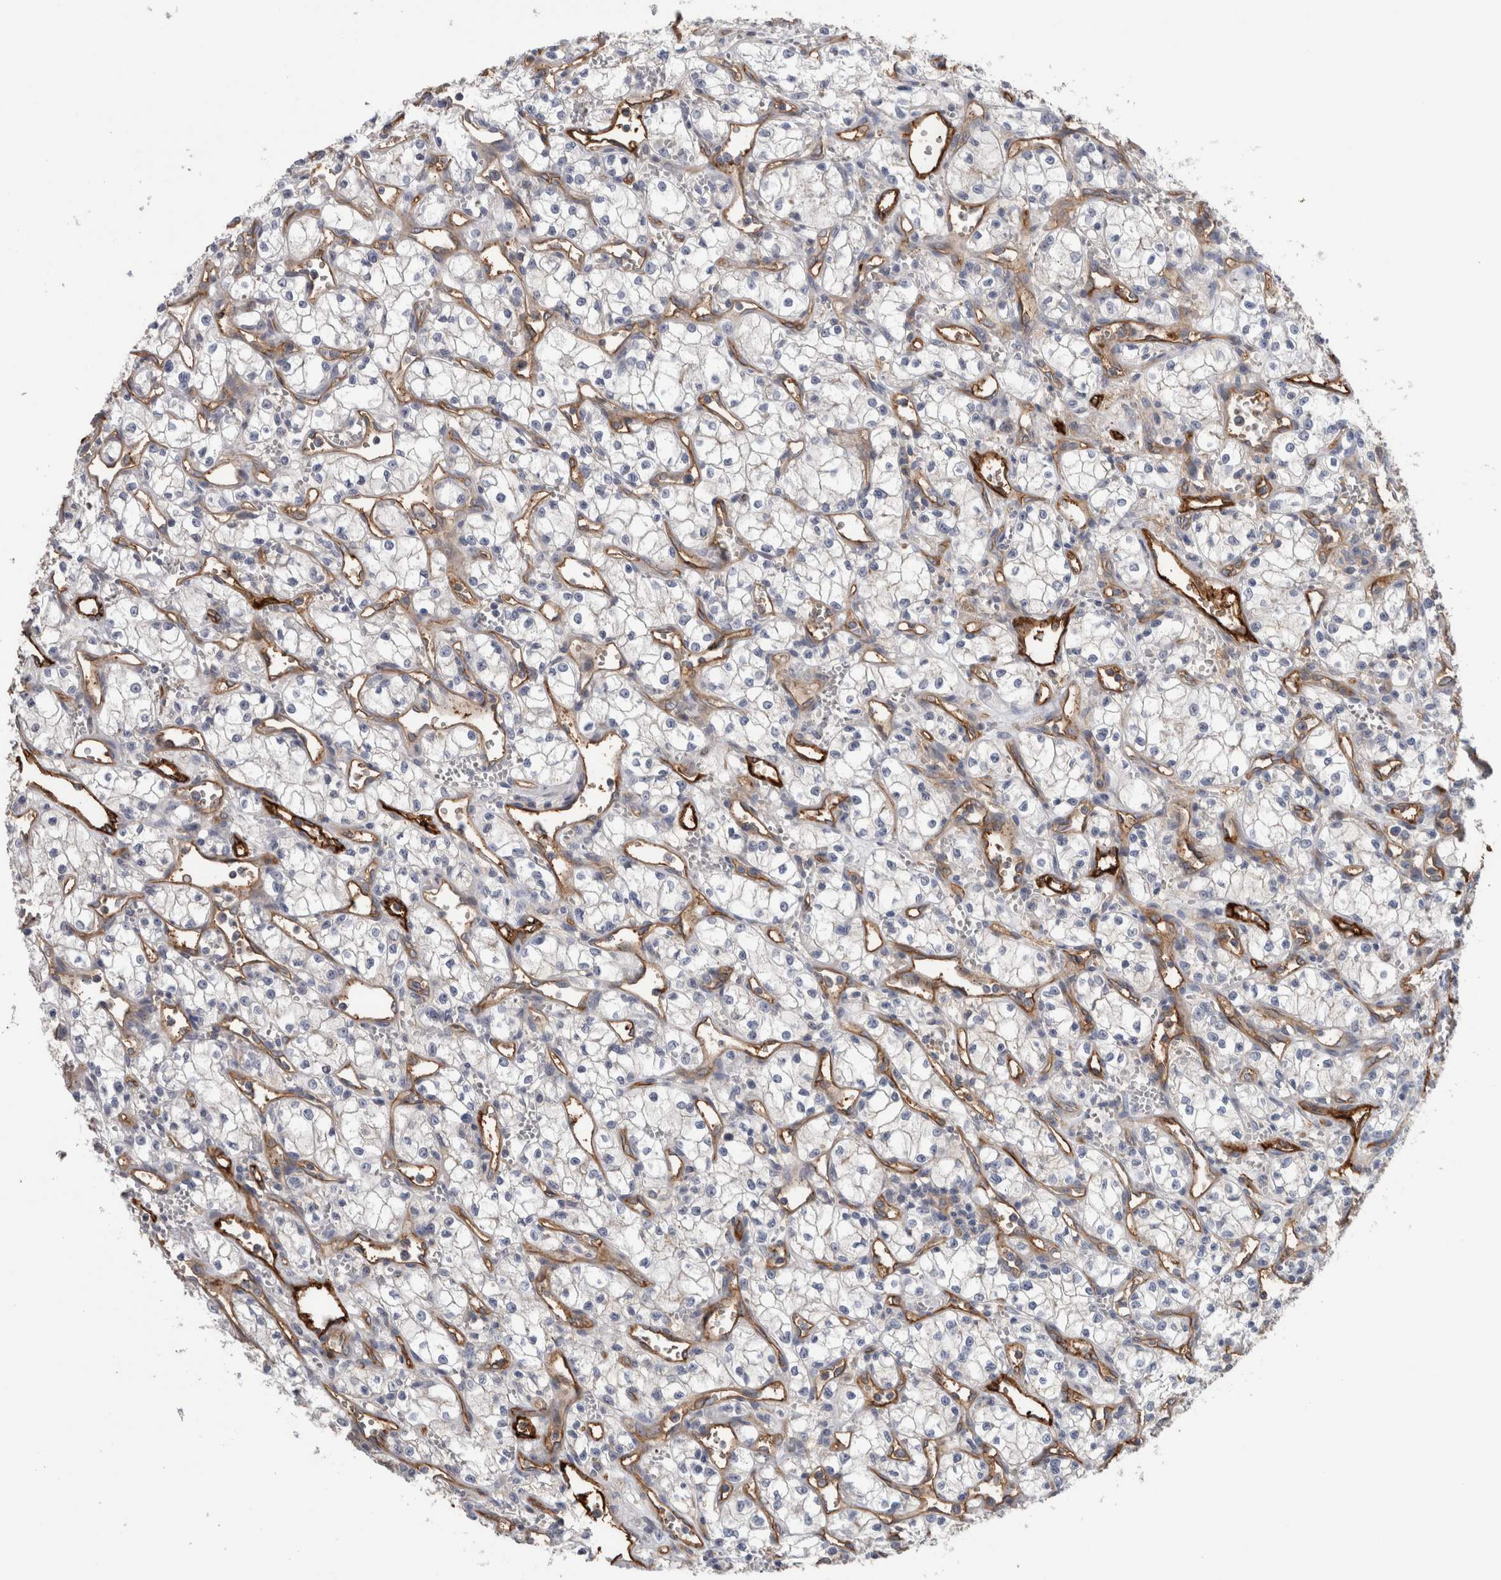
{"staining": {"intensity": "negative", "quantity": "none", "location": "none"}, "tissue": "renal cancer", "cell_type": "Tumor cells", "image_type": "cancer", "snomed": [{"axis": "morphology", "description": "Adenocarcinoma, NOS"}, {"axis": "topography", "description": "Kidney"}], "caption": "Renal cancer (adenocarcinoma) was stained to show a protein in brown. There is no significant staining in tumor cells.", "gene": "CD59", "patient": {"sex": "male", "age": 59}}